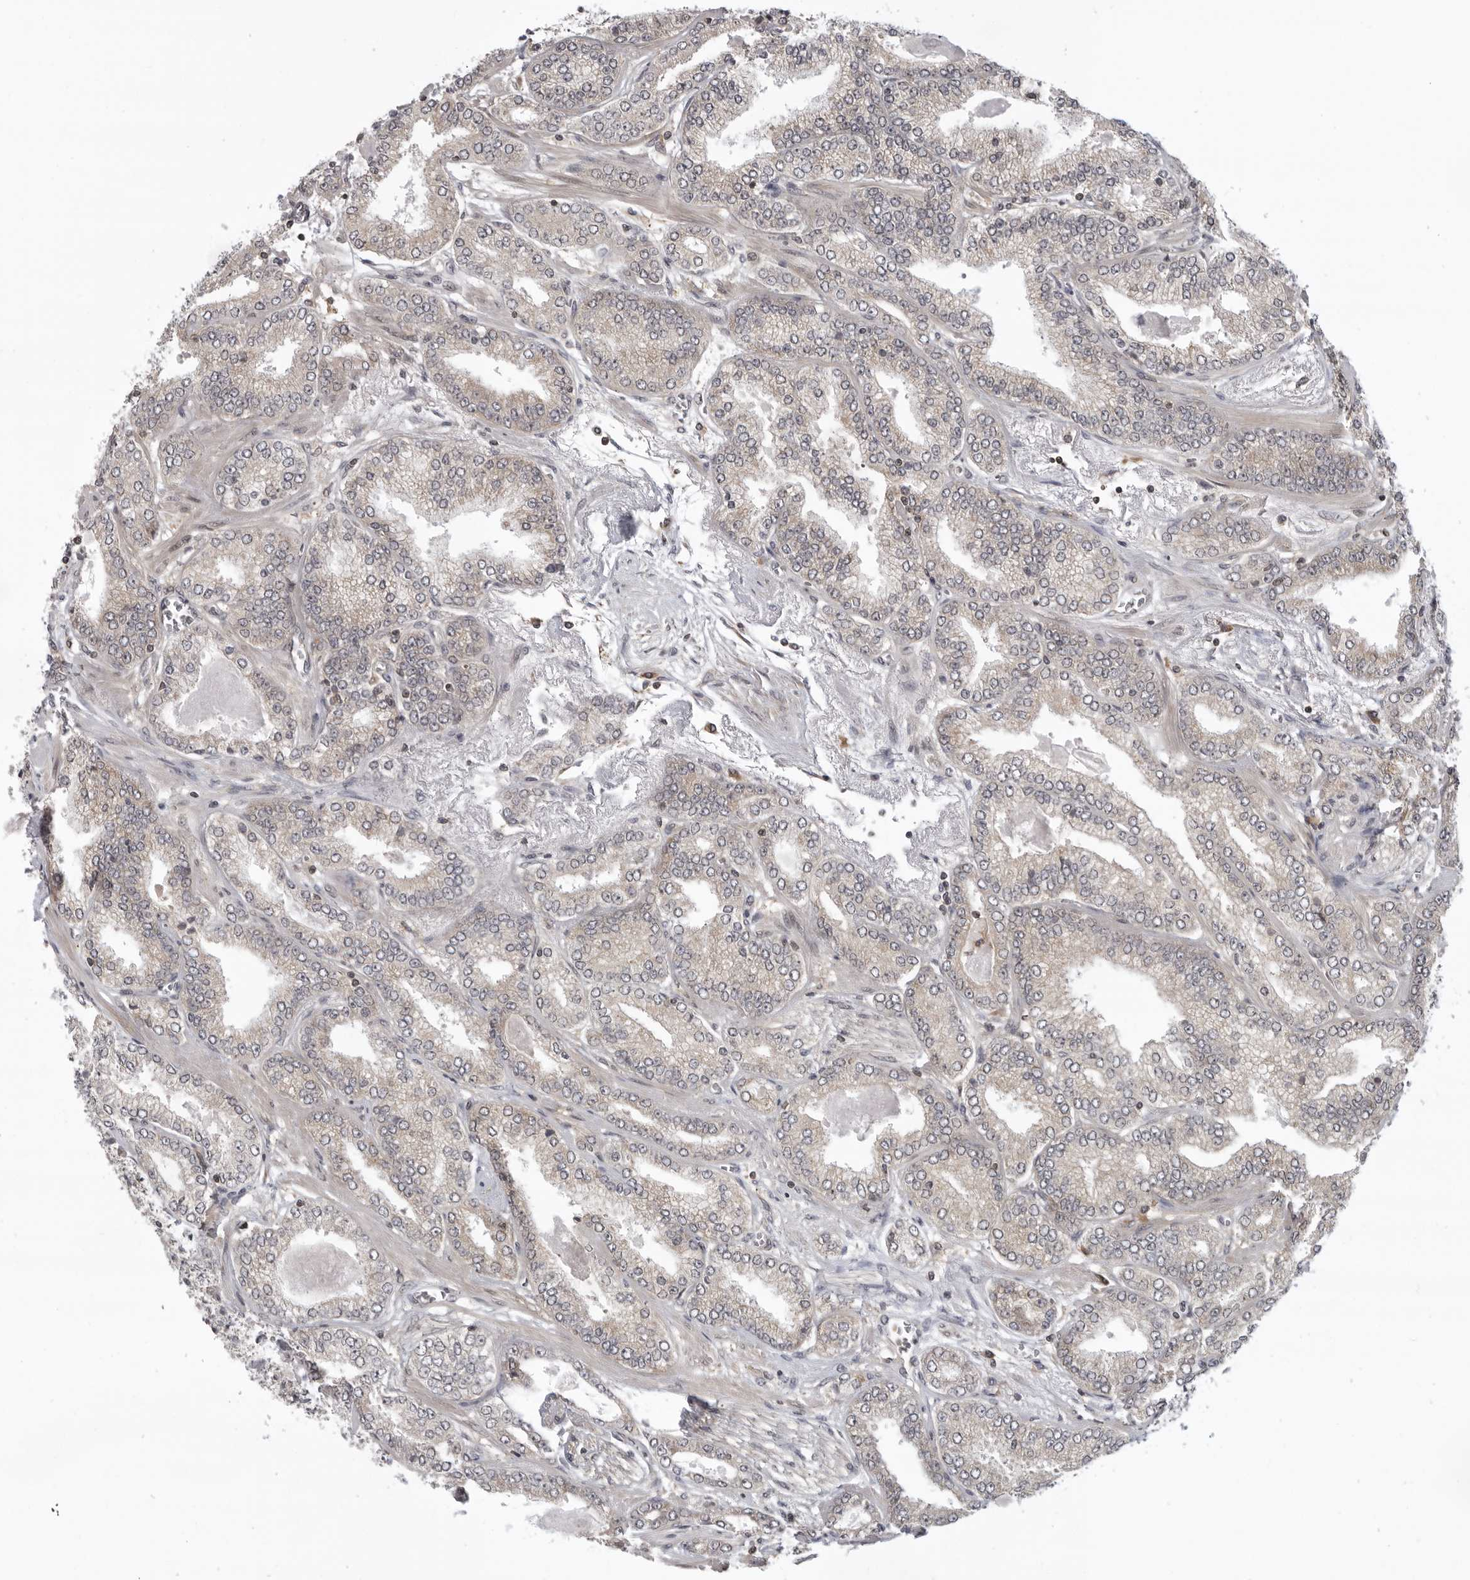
{"staining": {"intensity": "weak", "quantity": "<25%", "location": "cytoplasmic/membranous"}, "tissue": "prostate cancer", "cell_type": "Tumor cells", "image_type": "cancer", "snomed": [{"axis": "morphology", "description": "Adenocarcinoma, High grade"}, {"axis": "topography", "description": "Prostate"}], "caption": "Tumor cells show no significant protein expression in prostate high-grade adenocarcinoma. (IHC, brightfield microscopy, high magnification).", "gene": "PRRC2A", "patient": {"sex": "male", "age": 71}}